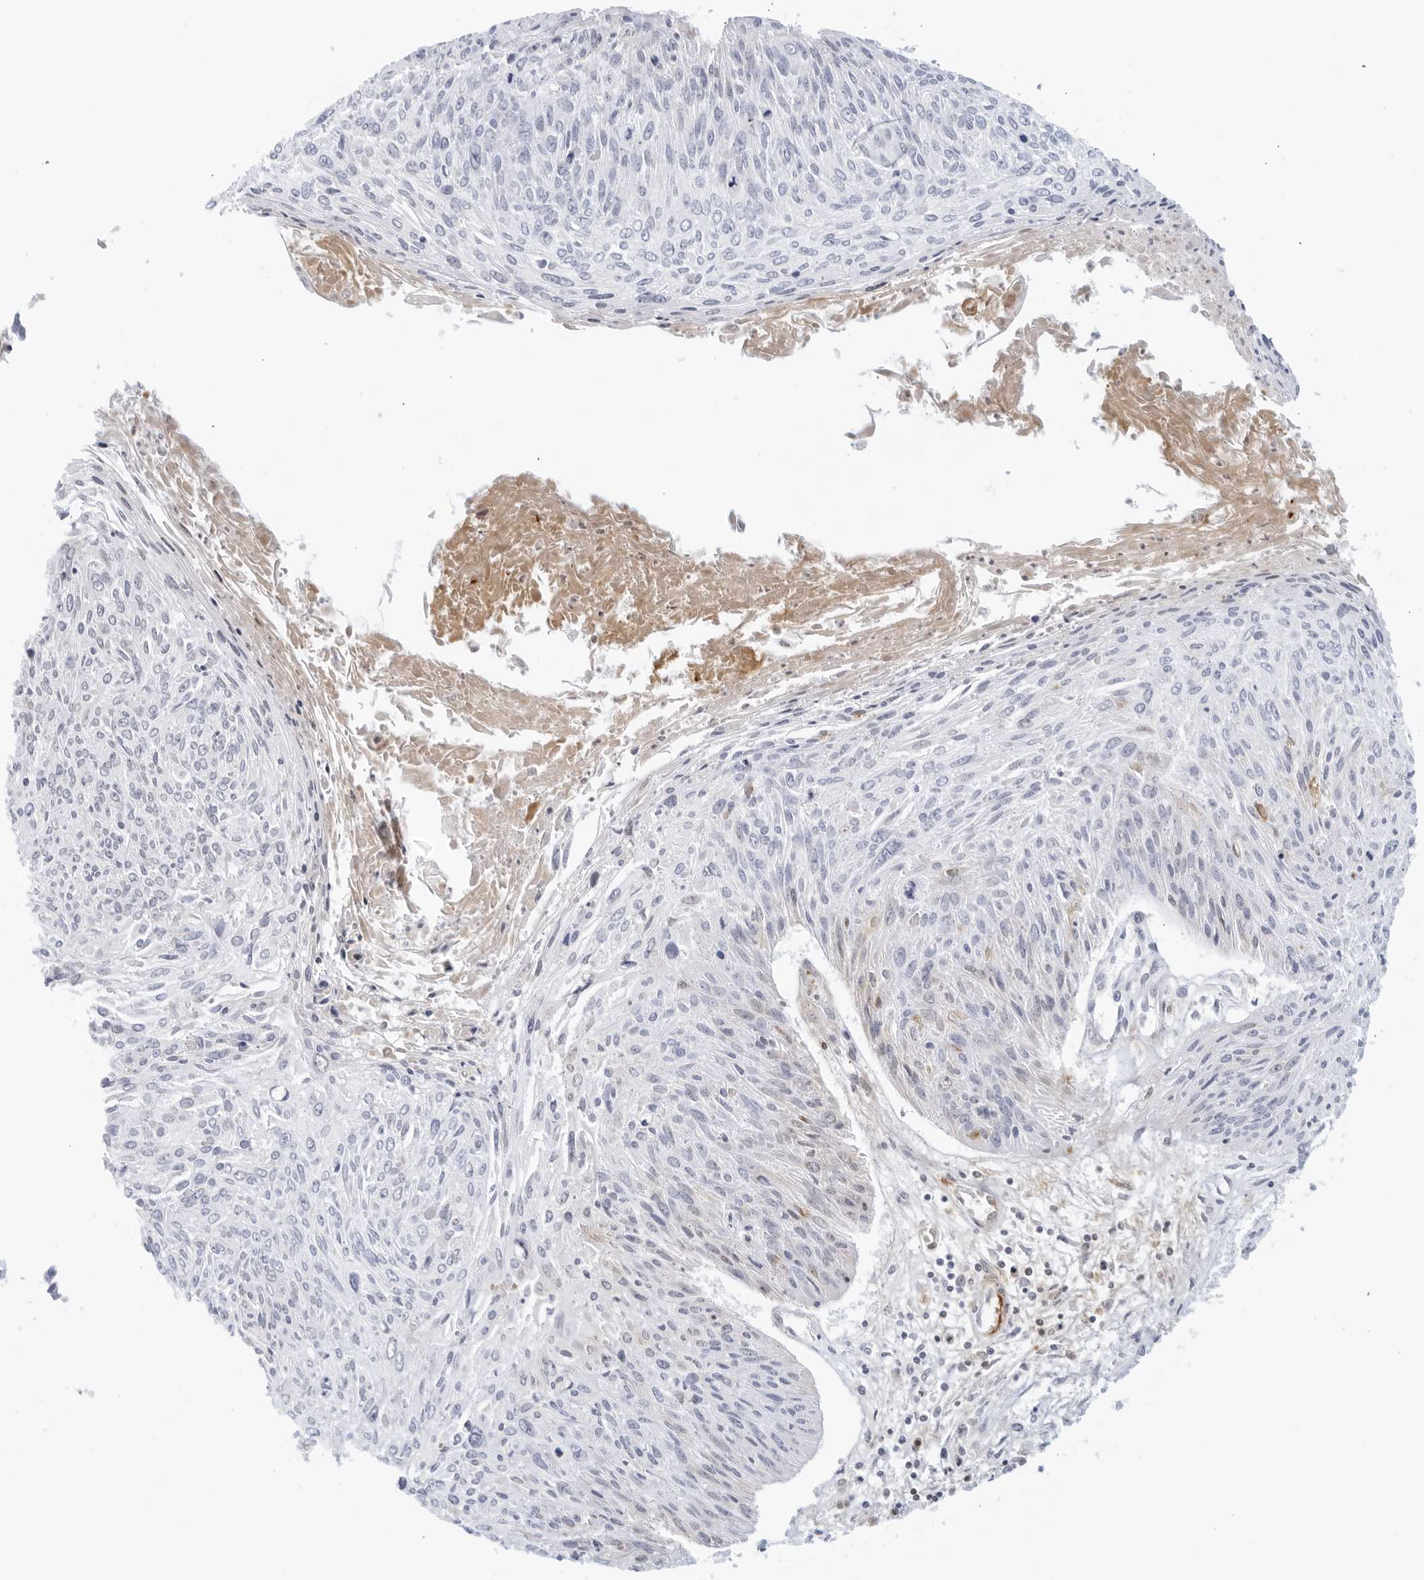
{"staining": {"intensity": "negative", "quantity": "none", "location": "none"}, "tissue": "cervical cancer", "cell_type": "Tumor cells", "image_type": "cancer", "snomed": [{"axis": "morphology", "description": "Squamous cell carcinoma, NOS"}, {"axis": "topography", "description": "Cervix"}], "caption": "IHC image of neoplastic tissue: cervical cancer (squamous cell carcinoma) stained with DAB (3,3'-diaminobenzidine) exhibits no significant protein staining in tumor cells.", "gene": "FGG", "patient": {"sex": "female", "age": 51}}